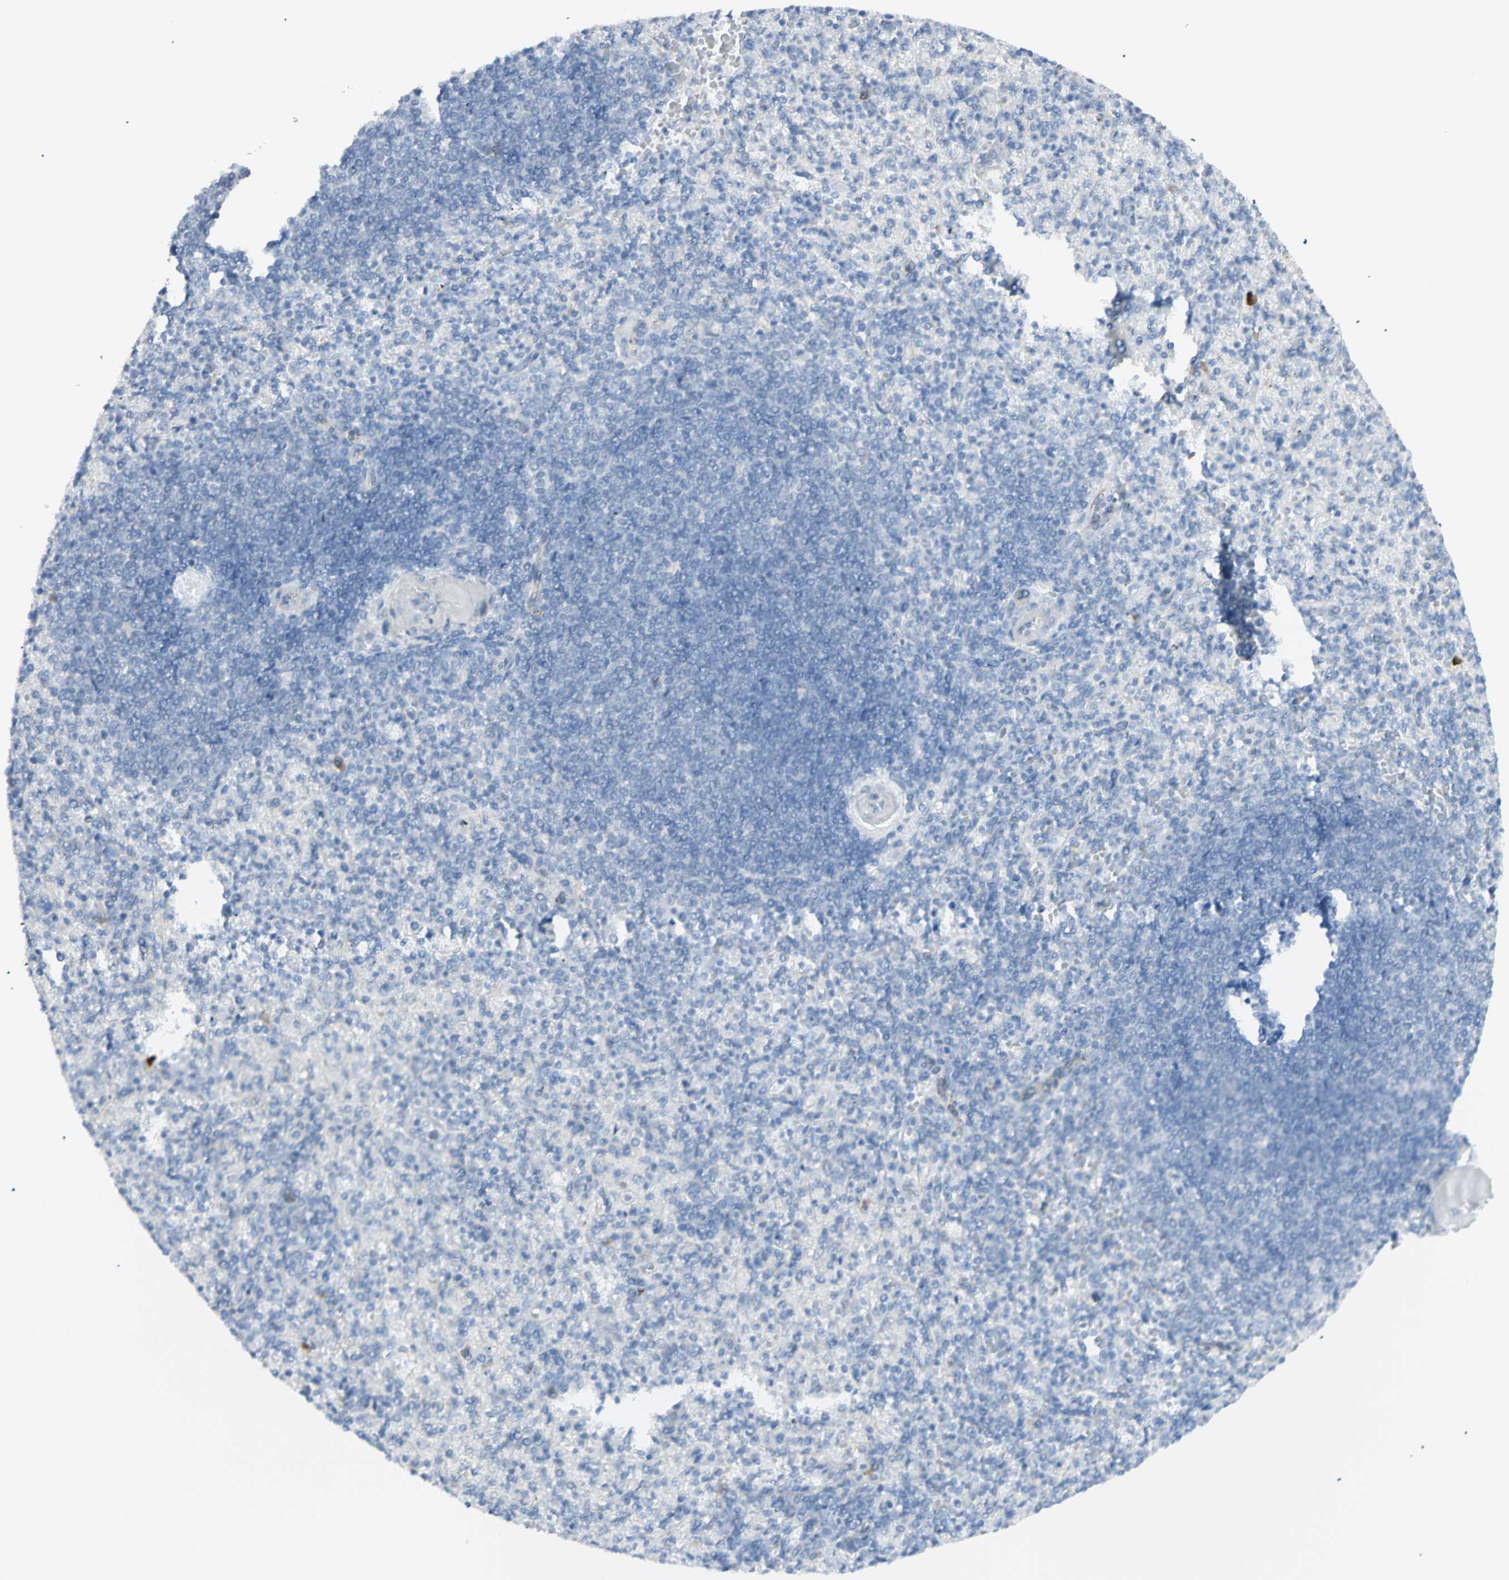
{"staining": {"intensity": "negative", "quantity": "none", "location": "none"}, "tissue": "spleen", "cell_type": "Cells in red pulp", "image_type": "normal", "snomed": [{"axis": "morphology", "description": "Normal tissue, NOS"}, {"axis": "topography", "description": "Spleen"}], "caption": "The immunohistochemistry micrograph has no significant staining in cells in red pulp of spleen. The staining is performed using DAB brown chromogen with nuclei counter-stained in using hematoxylin.", "gene": "NDST4", "patient": {"sex": "female", "age": 74}}